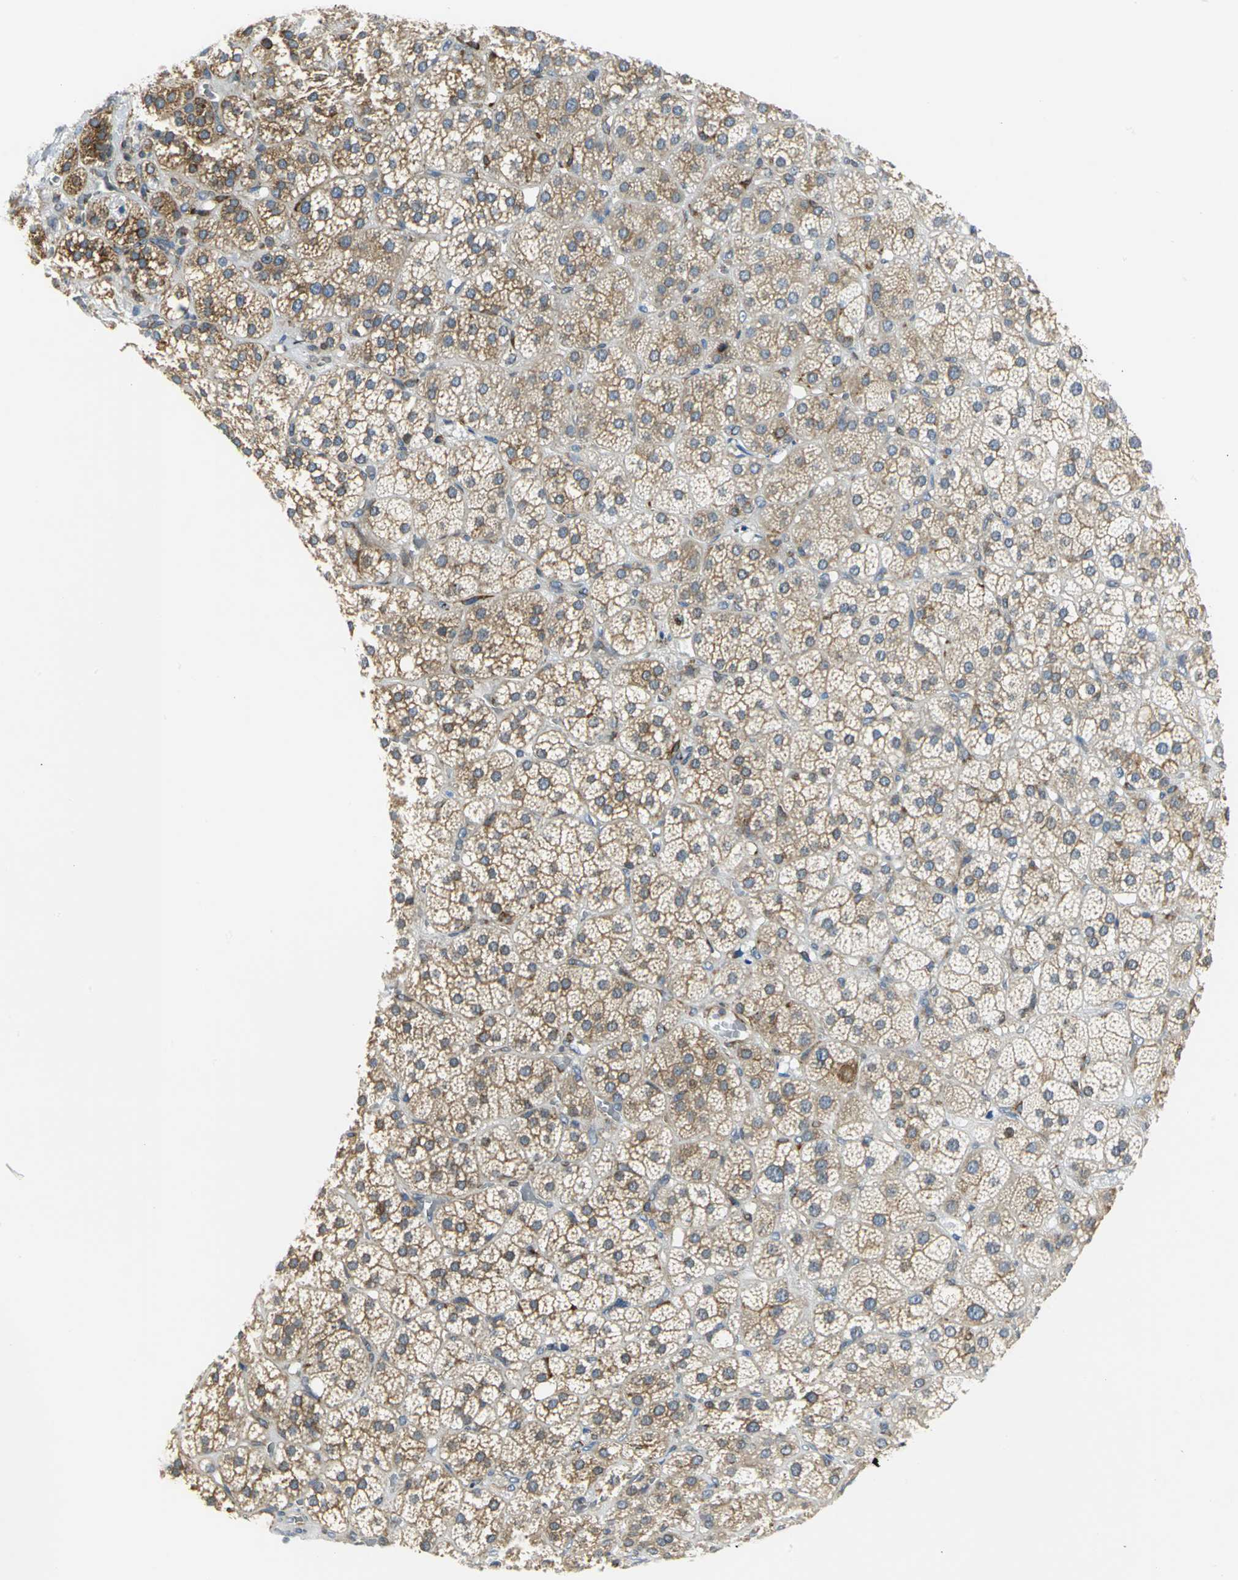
{"staining": {"intensity": "strong", "quantity": ">75%", "location": "cytoplasmic/membranous,nuclear"}, "tissue": "adrenal gland", "cell_type": "Glandular cells", "image_type": "normal", "snomed": [{"axis": "morphology", "description": "Normal tissue, NOS"}, {"axis": "topography", "description": "Adrenal gland"}], "caption": "The micrograph displays a brown stain indicating the presence of a protein in the cytoplasmic/membranous,nuclear of glandular cells in adrenal gland.", "gene": "YBX1", "patient": {"sex": "female", "age": 71}}